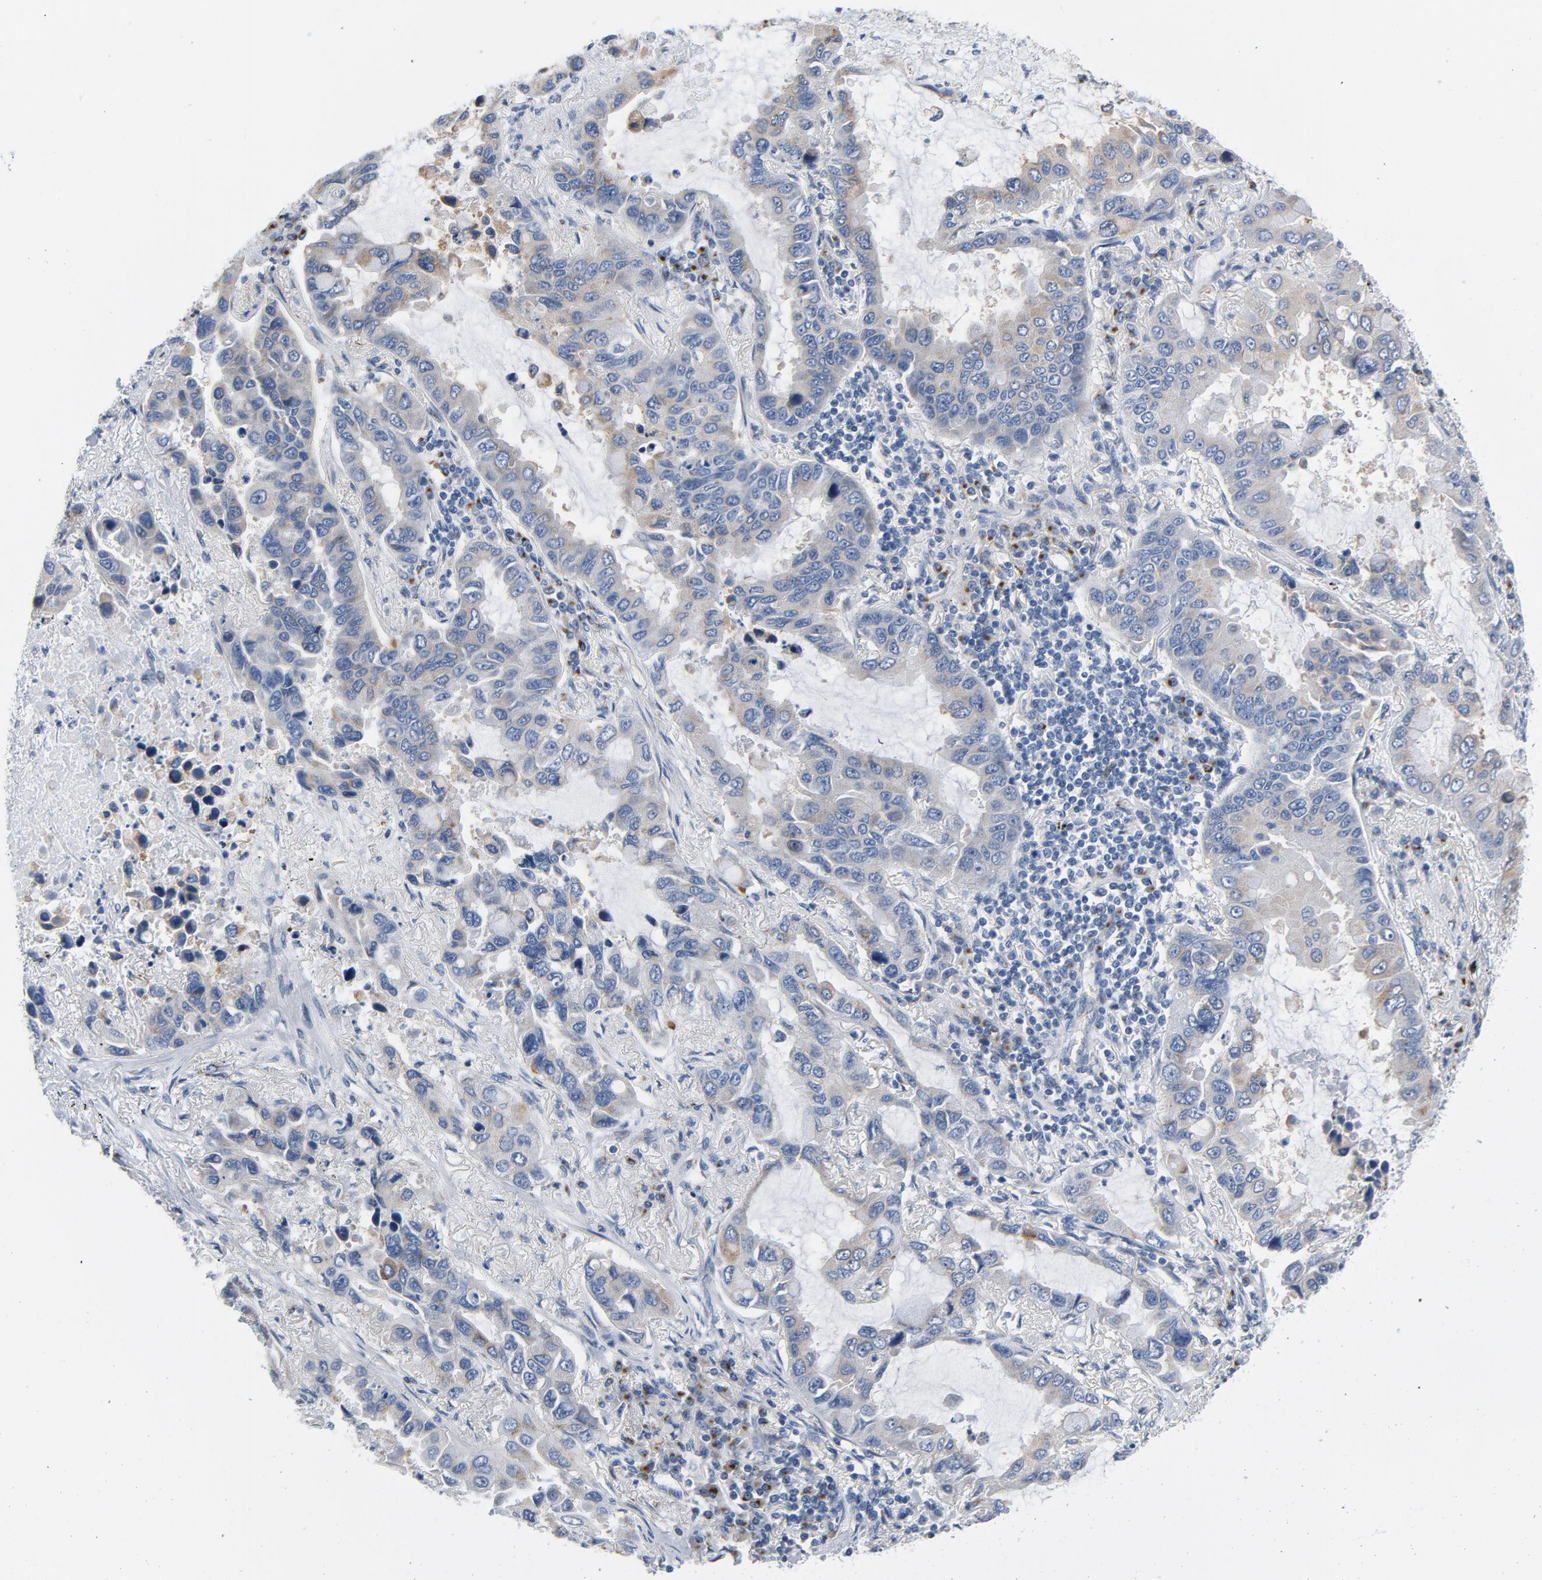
{"staining": {"intensity": "moderate", "quantity": "25%-75%", "location": "cytoplasmic/membranous"}, "tissue": "lung cancer", "cell_type": "Tumor cells", "image_type": "cancer", "snomed": [{"axis": "morphology", "description": "Adenocarcinoma, NOS"}, {"axis": "topography", "description": "Lung"}], "caption": "IHC image of human lung cancer (adenocarcinoma) stained for a protein (brown), which exhibits medium levels of moderate cytoplasmic/membranous staining in about 25%-75% of tumor cells.", "gene": "YIPF6", "patient": {"sex": "male", "age": 64}}